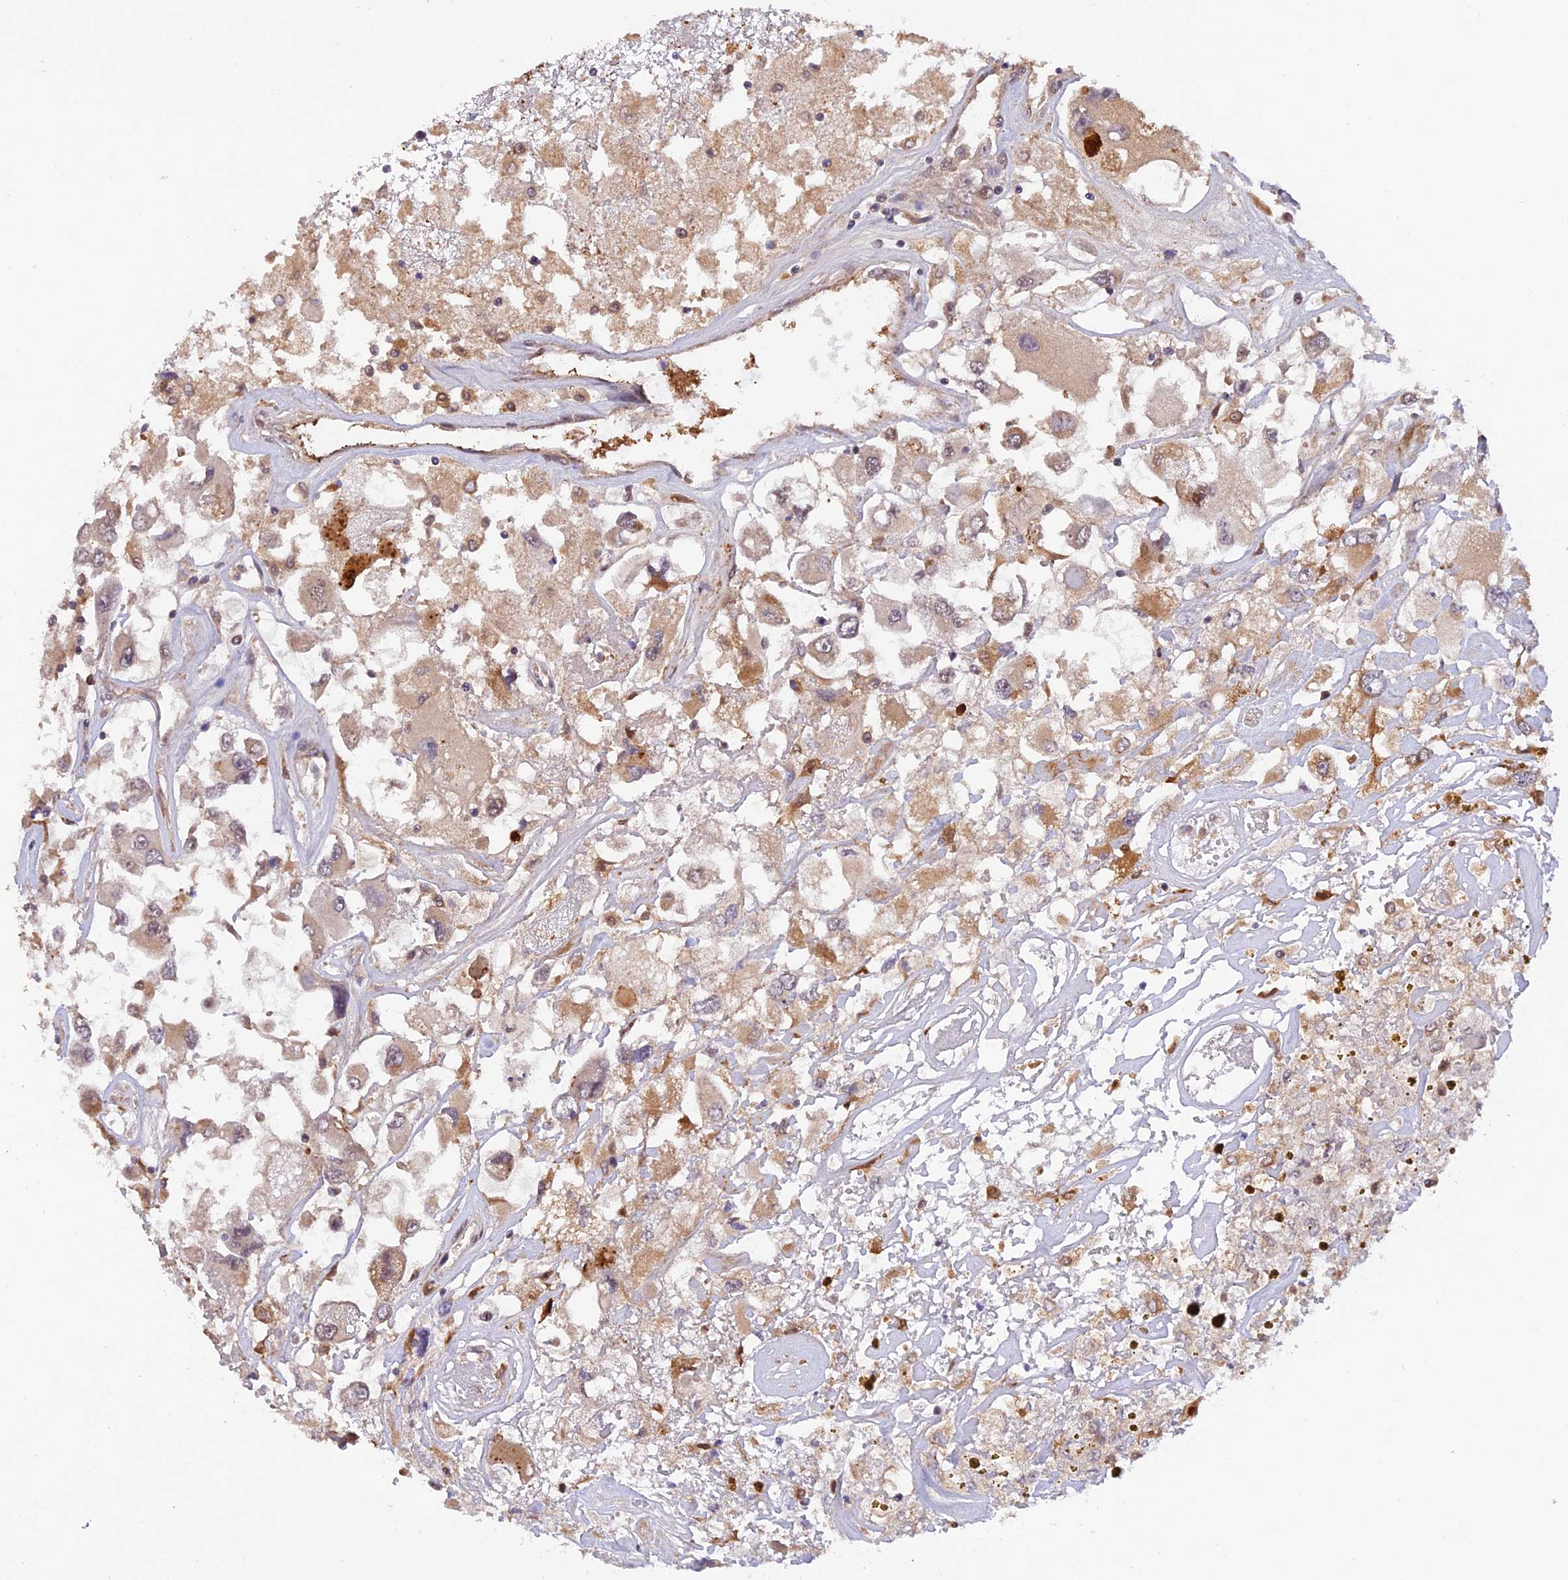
{"staining": {"intensity": "moderate", "quantity": "25%-75%", "location": "cytoplasmic/membranous"}, "tissue": "renal cancer", "cell_type": "Tumor cells", "image_type": "cancer", "snomed": [{"axis": "morphology", "description": "Adenocarcinoma, NOS"}, {"axis": "topography", "description": "Kidney"}], "caption": "Moderate cytoplasmic/membranous positivity is present in approximately 25%-75% of tumor cells in renal cancer.", "gene": "MNS1", "patient": {"sex": "female", "age": 52}}